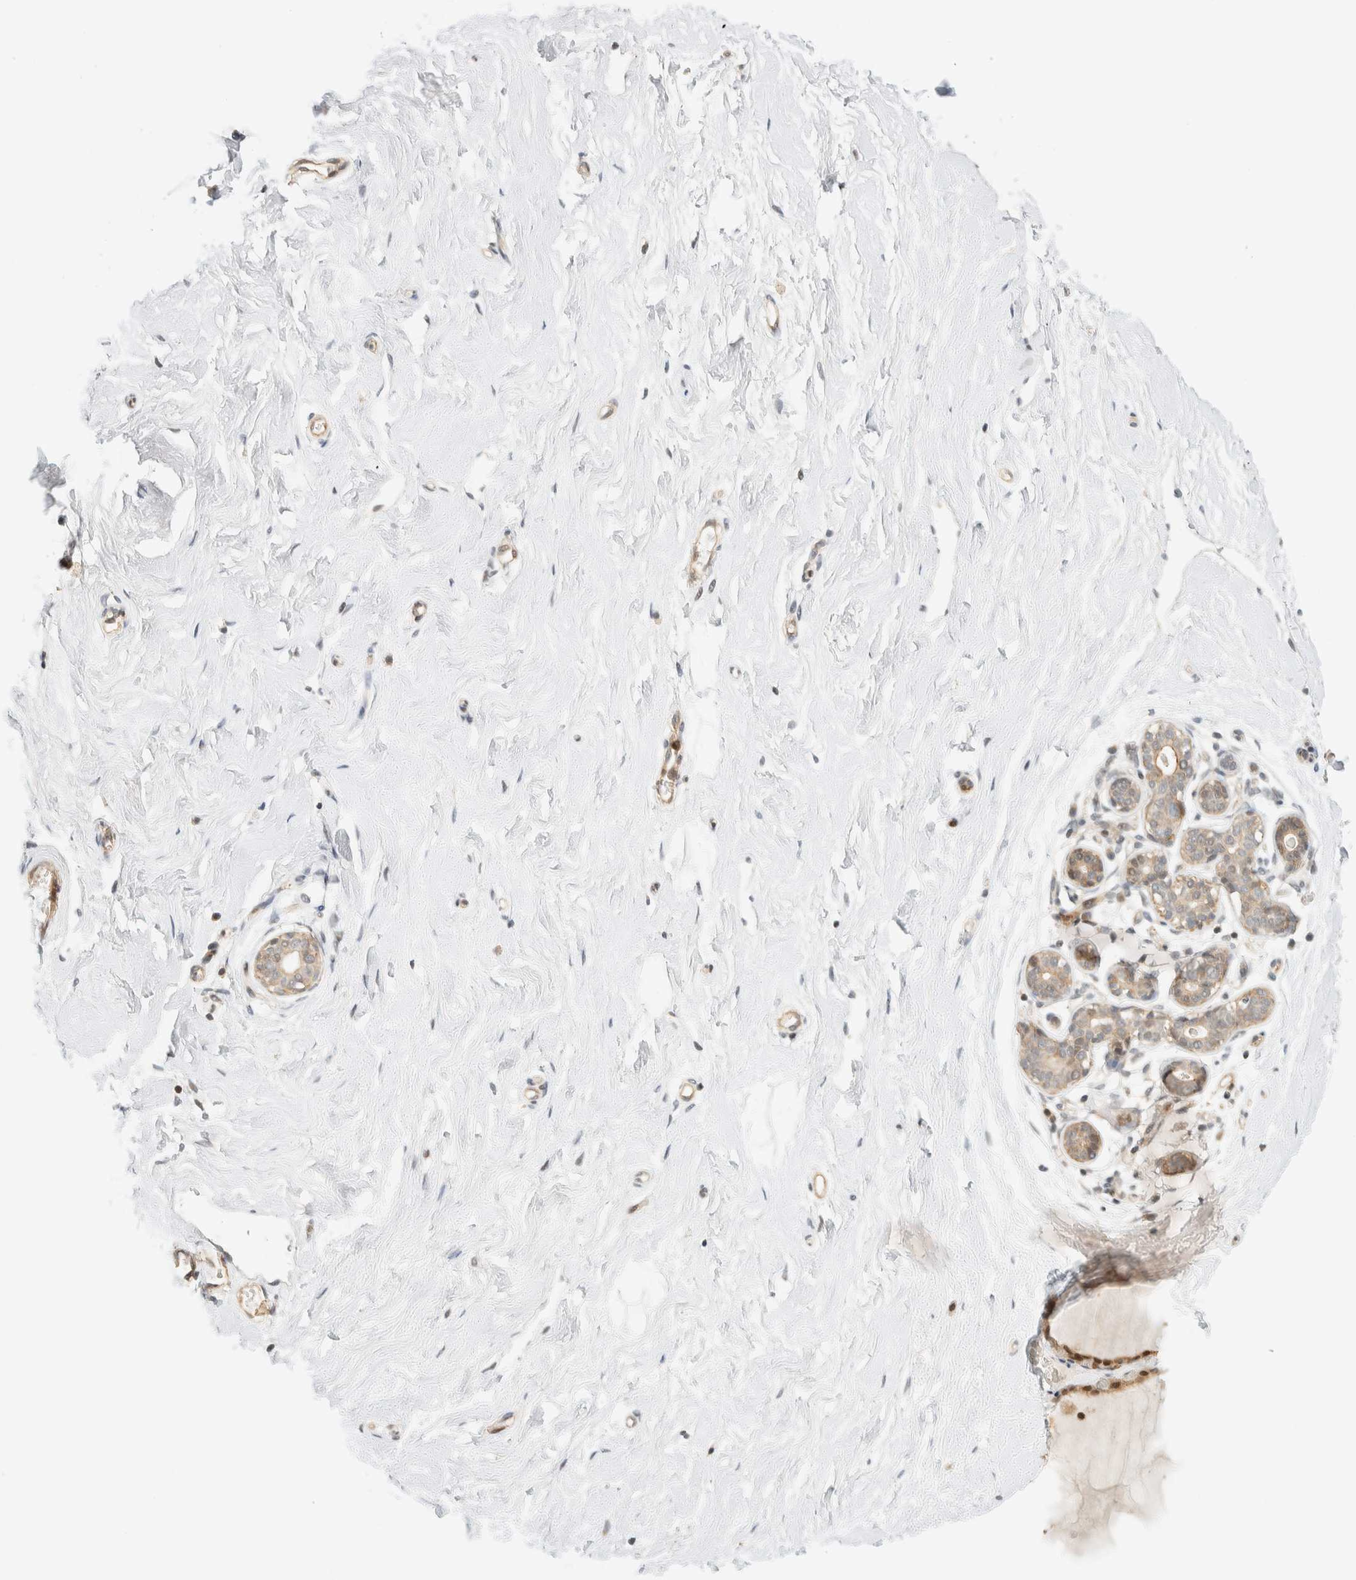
{"staining": {"intensity": "negative", "quantity": "none", "location": "none"}, "tissue": "breast", "cell_type": "Adipocytes", "image_type": "normal", "snomed": [{"axis": "morphology", "description": "Normal tissue, NOS"}, {"axis": "topography", "description": "Breast"}], "caption": "DAB (3,3'-diaminobenzidine) immunohistochemical staining of normal breast shows no significant positivity in adipocytes.", "gene": "ARFGEF1", "patient": {"sex": "female", "age": 23}}